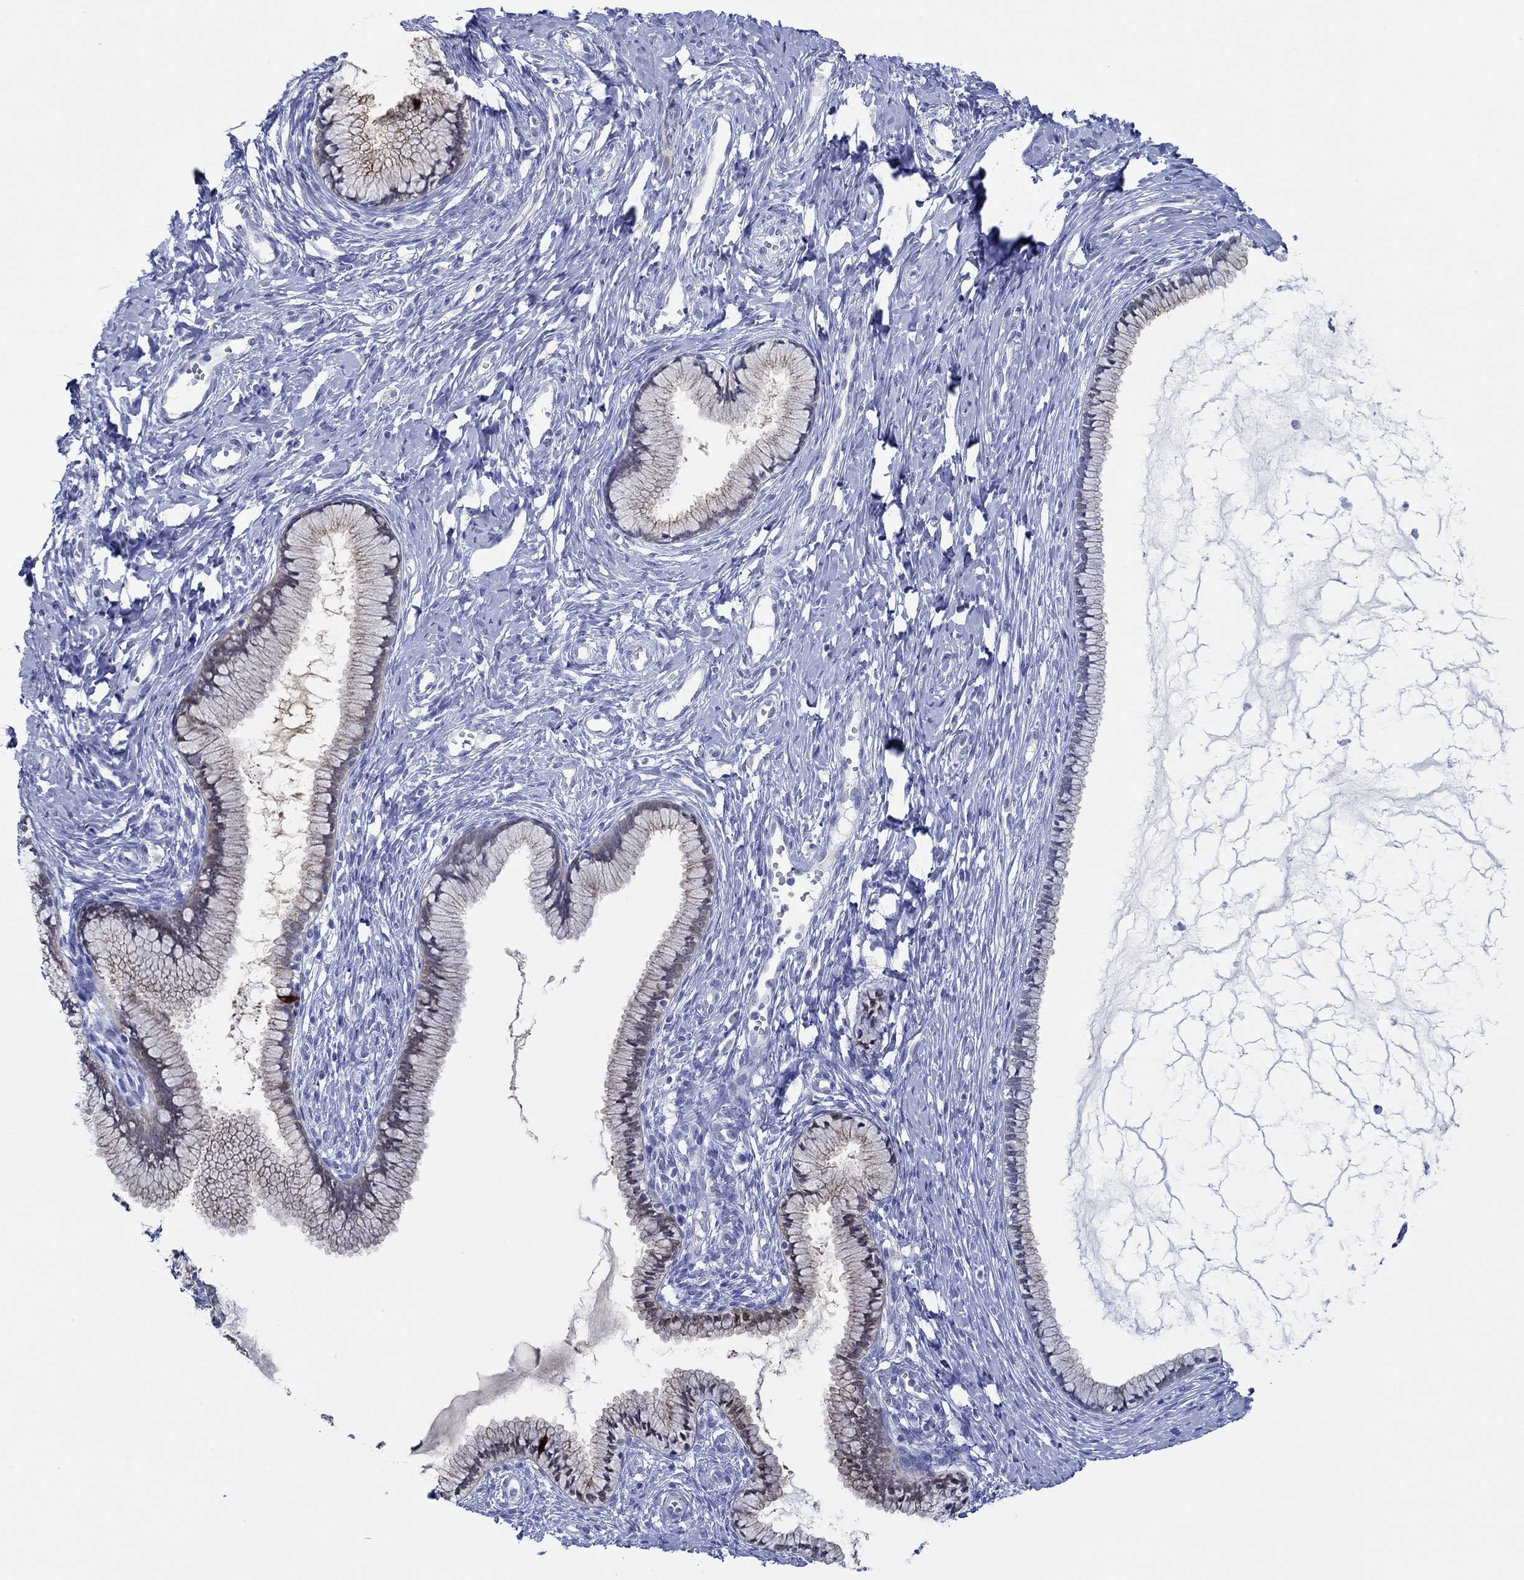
{"staining": {"intensity": "strong", "quantity": "<25%", "location": "cytoplasmic/membranous"}, "tissue": "cervix", "cell_type": "Glandular cells", "image_type": "normal", "snomed": [{"axis": "morphology", "description": "Normal tissue, NOS"}, {"axis": "topography", "description": "Cervix"}], "caption": "IHC micrograph of benign cervix: cervix stained using IHC demonstrates medium levels of strong protein expression localized specifically in the cytoplasmic/membranous of glandular cells, appearing as a cytoplasmic/membranous brown color.", "gene": "IGFBP6", "patient": {"sex": "female", "age": 40}}